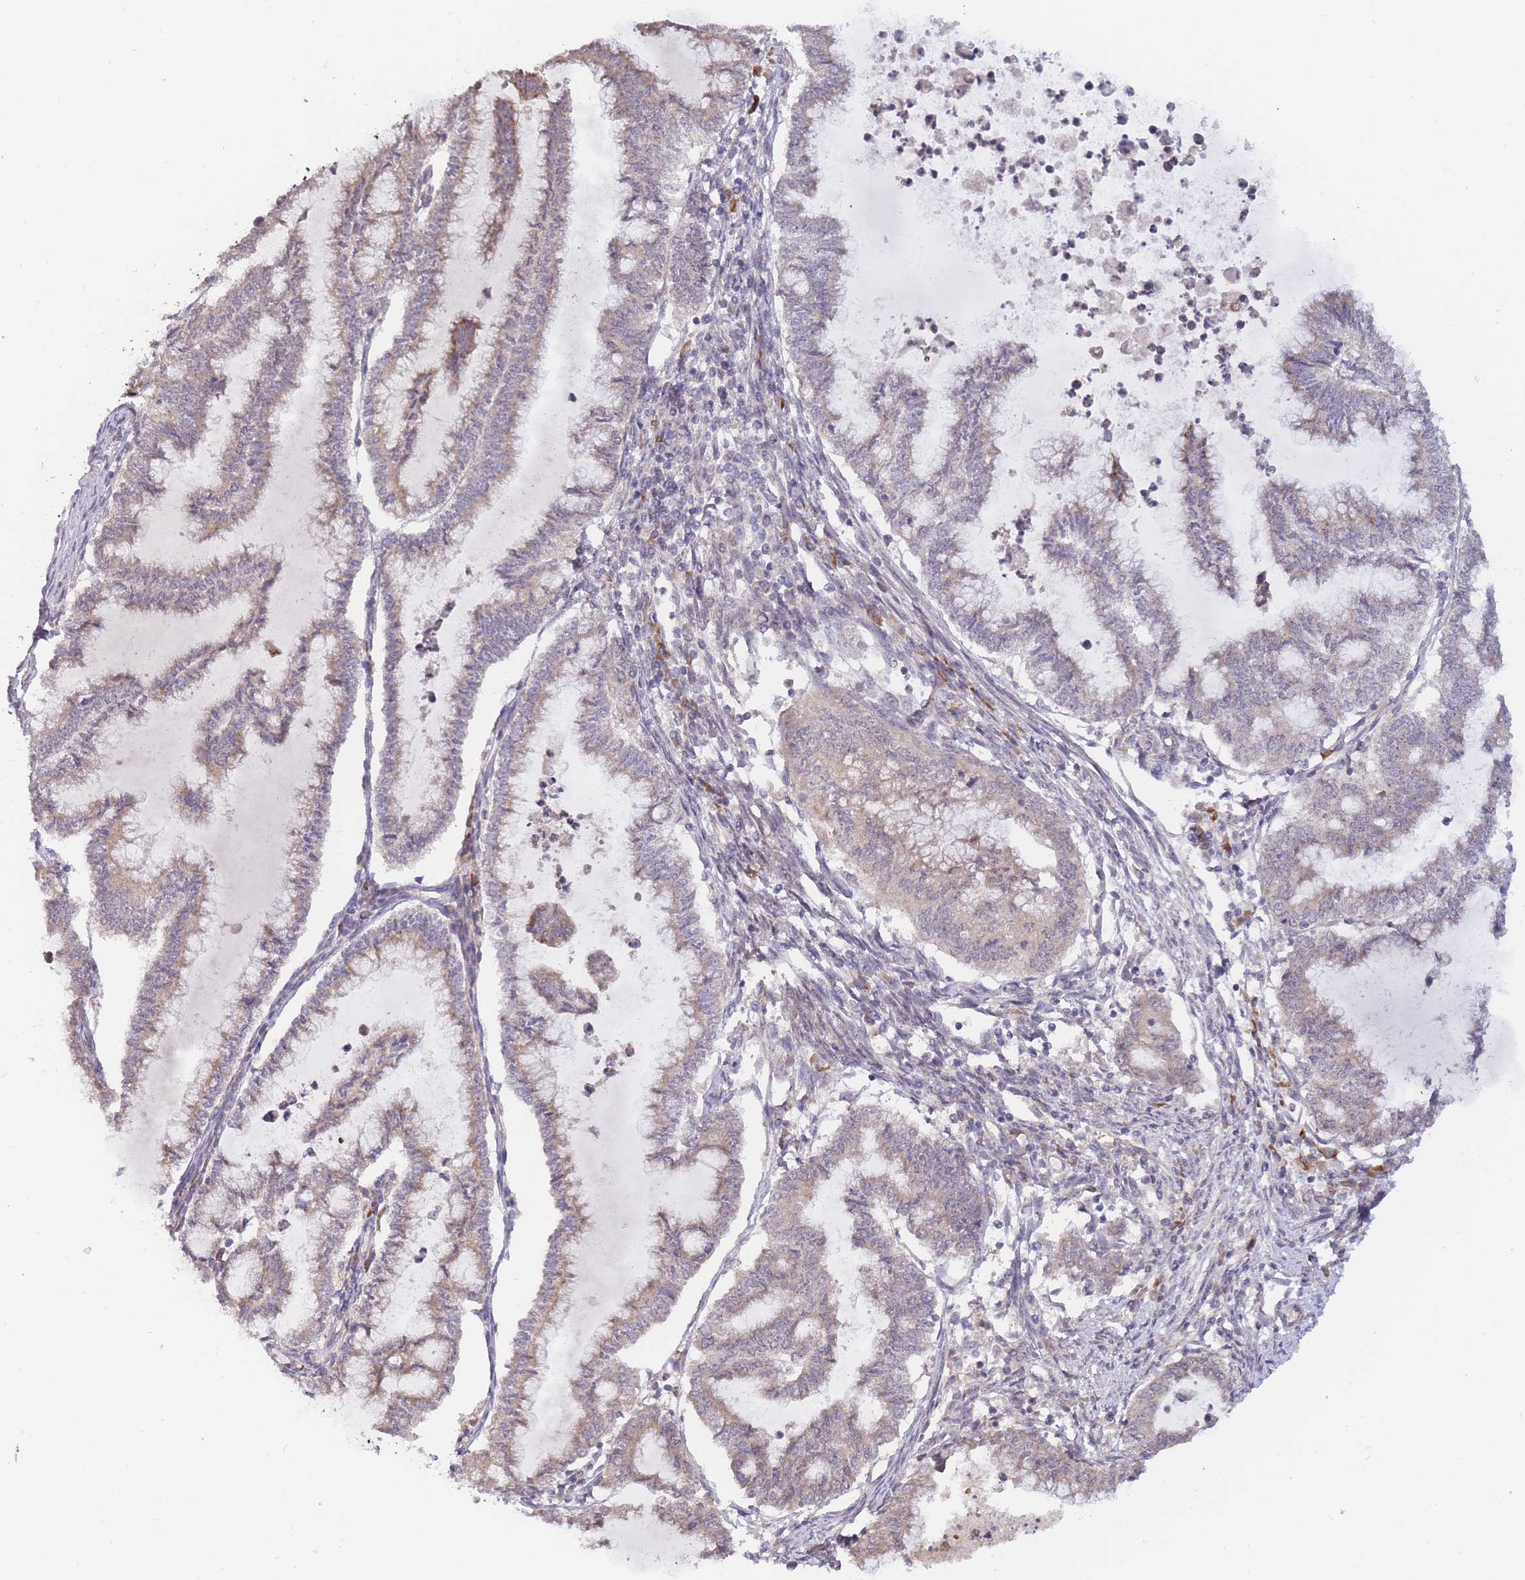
{"staining": {"intensity": "weak", "quantity": "25%-75%", "location": "cytoplasmic/membranous"}, "tissue": "endometrial cancer", "cell_type": "Tumor cells", "image_type": "cancer", "snomed": [{"axis": "morphology", "description": "Adenocarcinoma, NOS"}, {"axis": "topography", "description": "Endometrium"}], "caption": "Endometrial adenocarcinoma stained with a protein marker demonstrates weak staining in tumor cells.", "gene": "SMC6", "patient": {"sex": "female", "age": 79}}